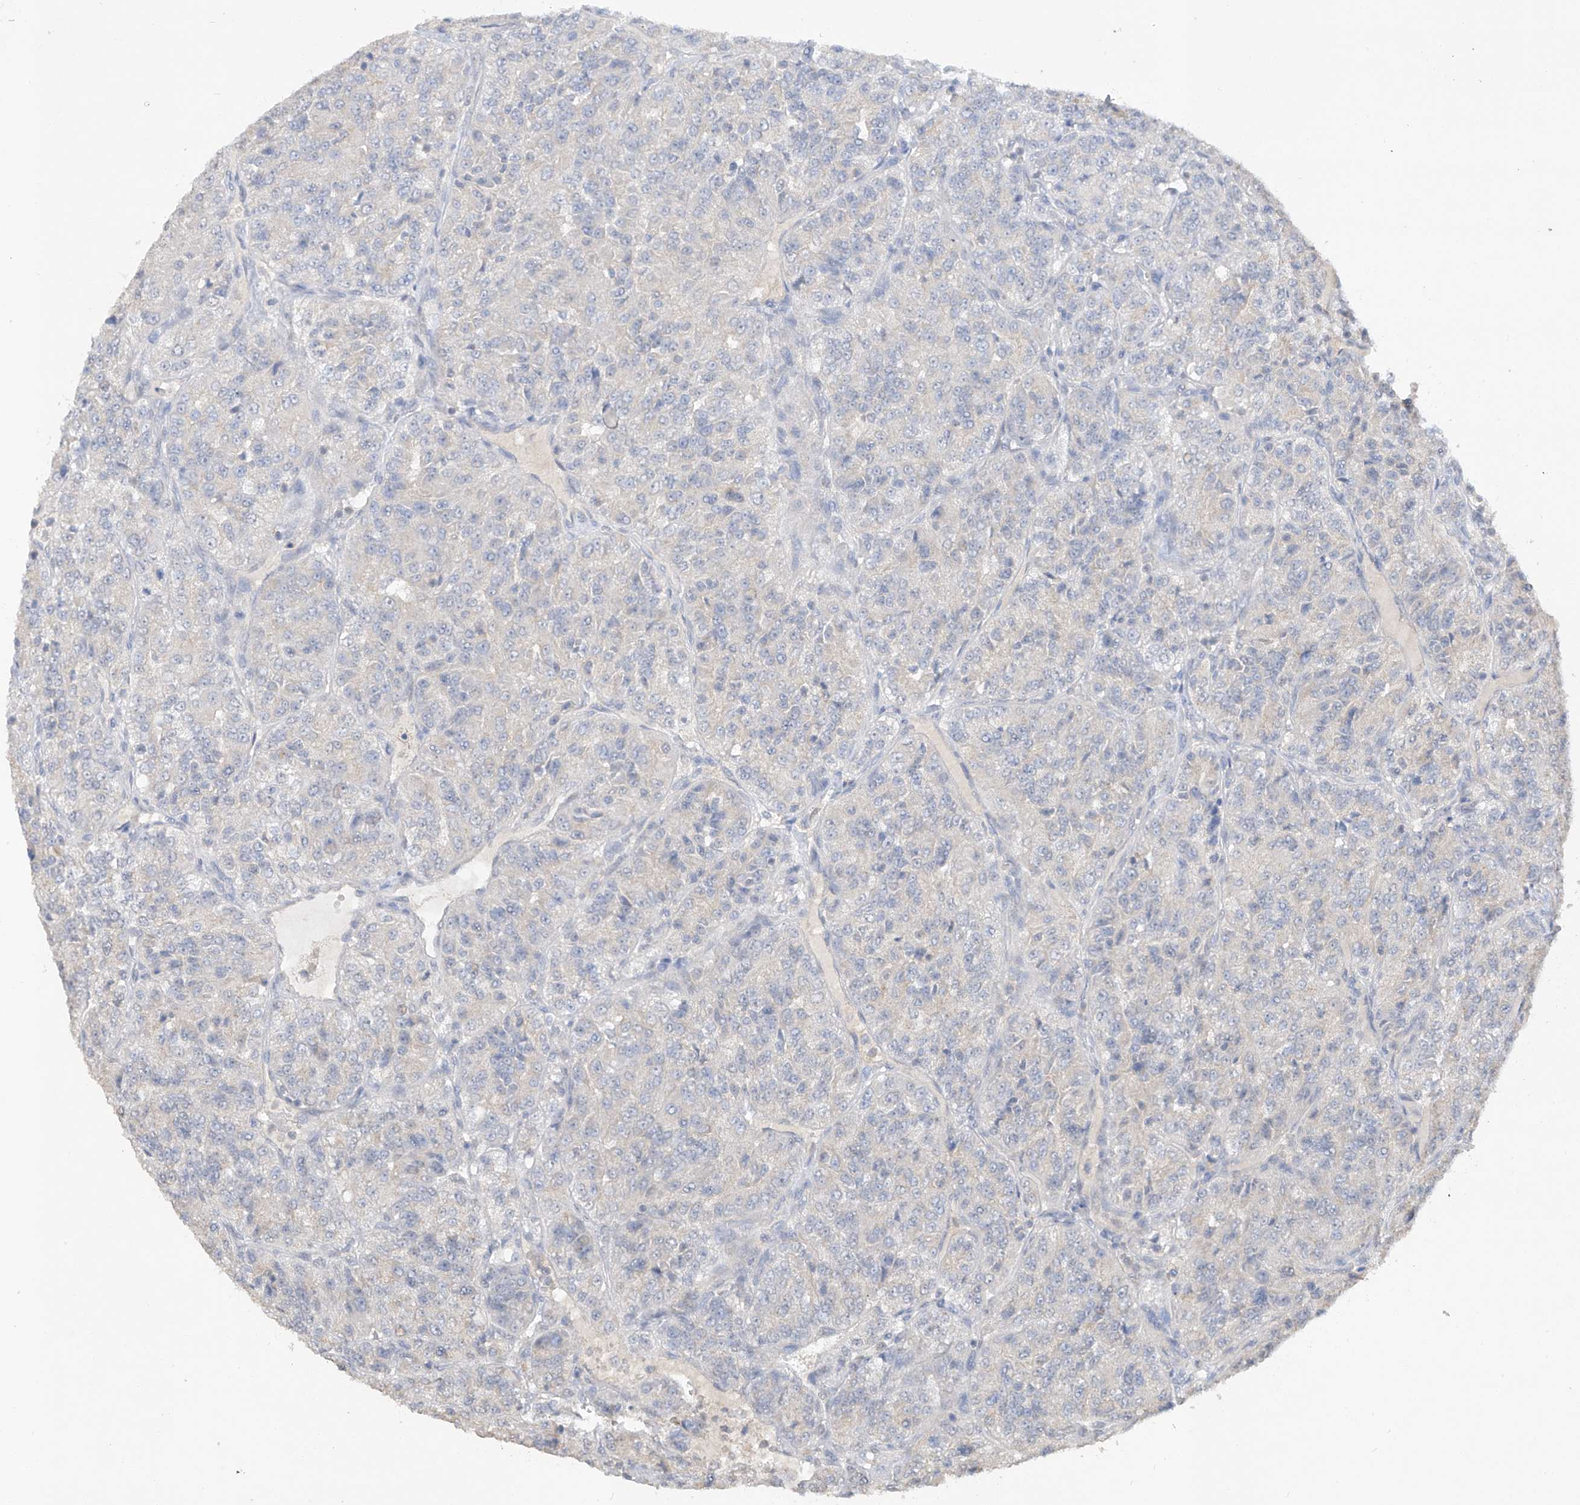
{"staining": {"intensity": "negative", "quantity": "none", "location": "none"}, "tissue": "renal cancer", "cell_type": "Tumor cells", "image_type": "cancer", "snomed": [{"axis": "morphology", "description": "Adenocarcinoma, NOS"}, {"axis": "topography", "description": "Kidney"}], "caption": "This is an IHC photomicrograph of renal adenocarcinoma. There is no staining in tumor cells.", "gene": "HAS3", "patient": {"sex": "female", "age": 63}}